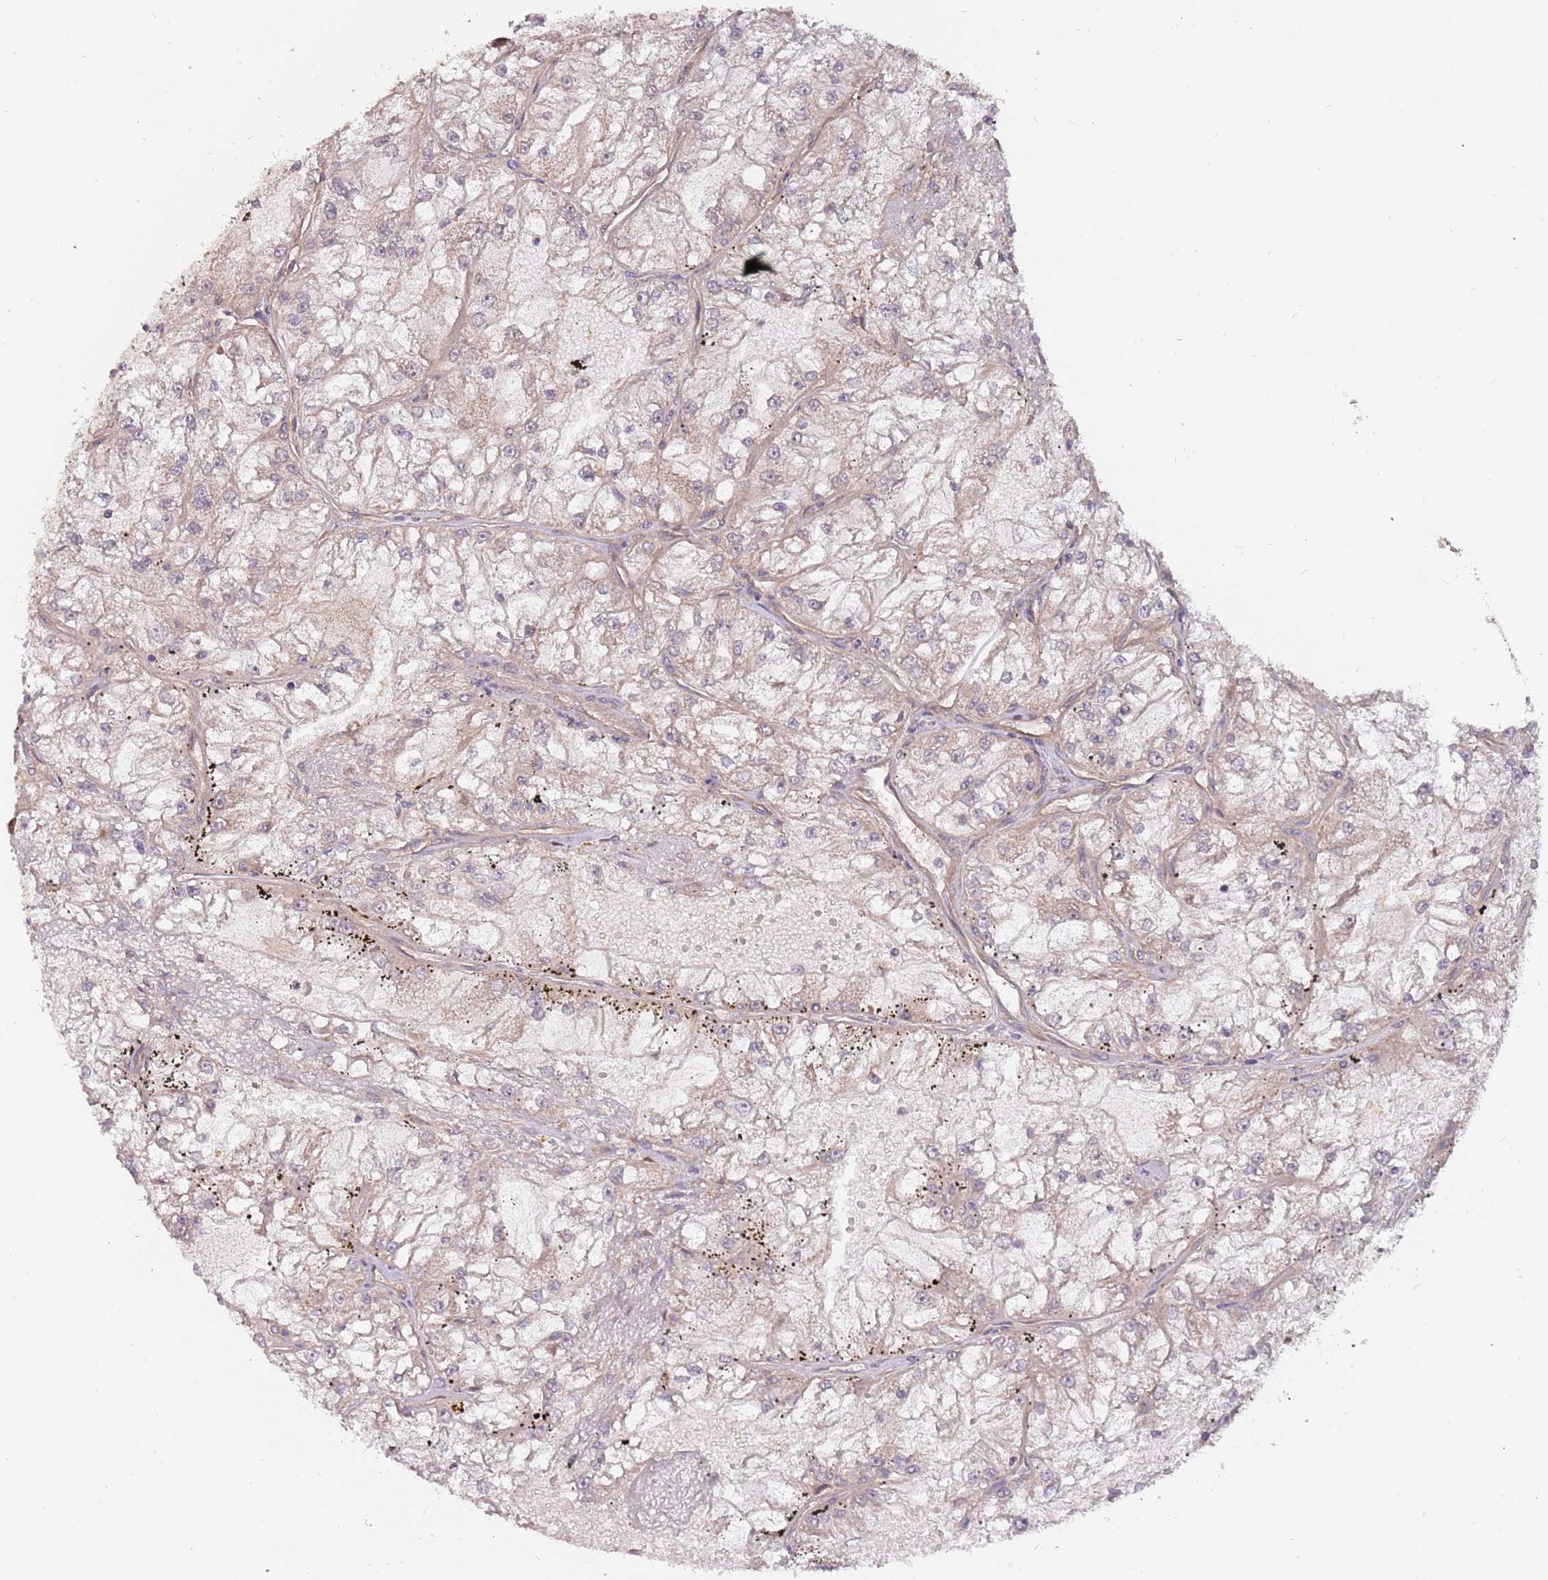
{"staining": {"intensity": "weak", "quantity": "<25%", "location": "cytoplasmic/membranous"}, "tissue": "renal cancer", "cell_type": "Tumor cells", "image_type": "cancer", "snomed": [{"axis": "morphology", "description": "Adenocarcinoma, NOS"}, {"axis": "topography", "description": "Kidney"}], "caption": "IHC image of renal cancer stained for a protein (brown), which shows no expression in tumor cells. (DAB (3,3'-diaminobenzidine) immunohistochemistry visualized using brightfield microscopy, high magnification).", "gene": "RNF181", "patient": {"sex": "female", "age": 72}}